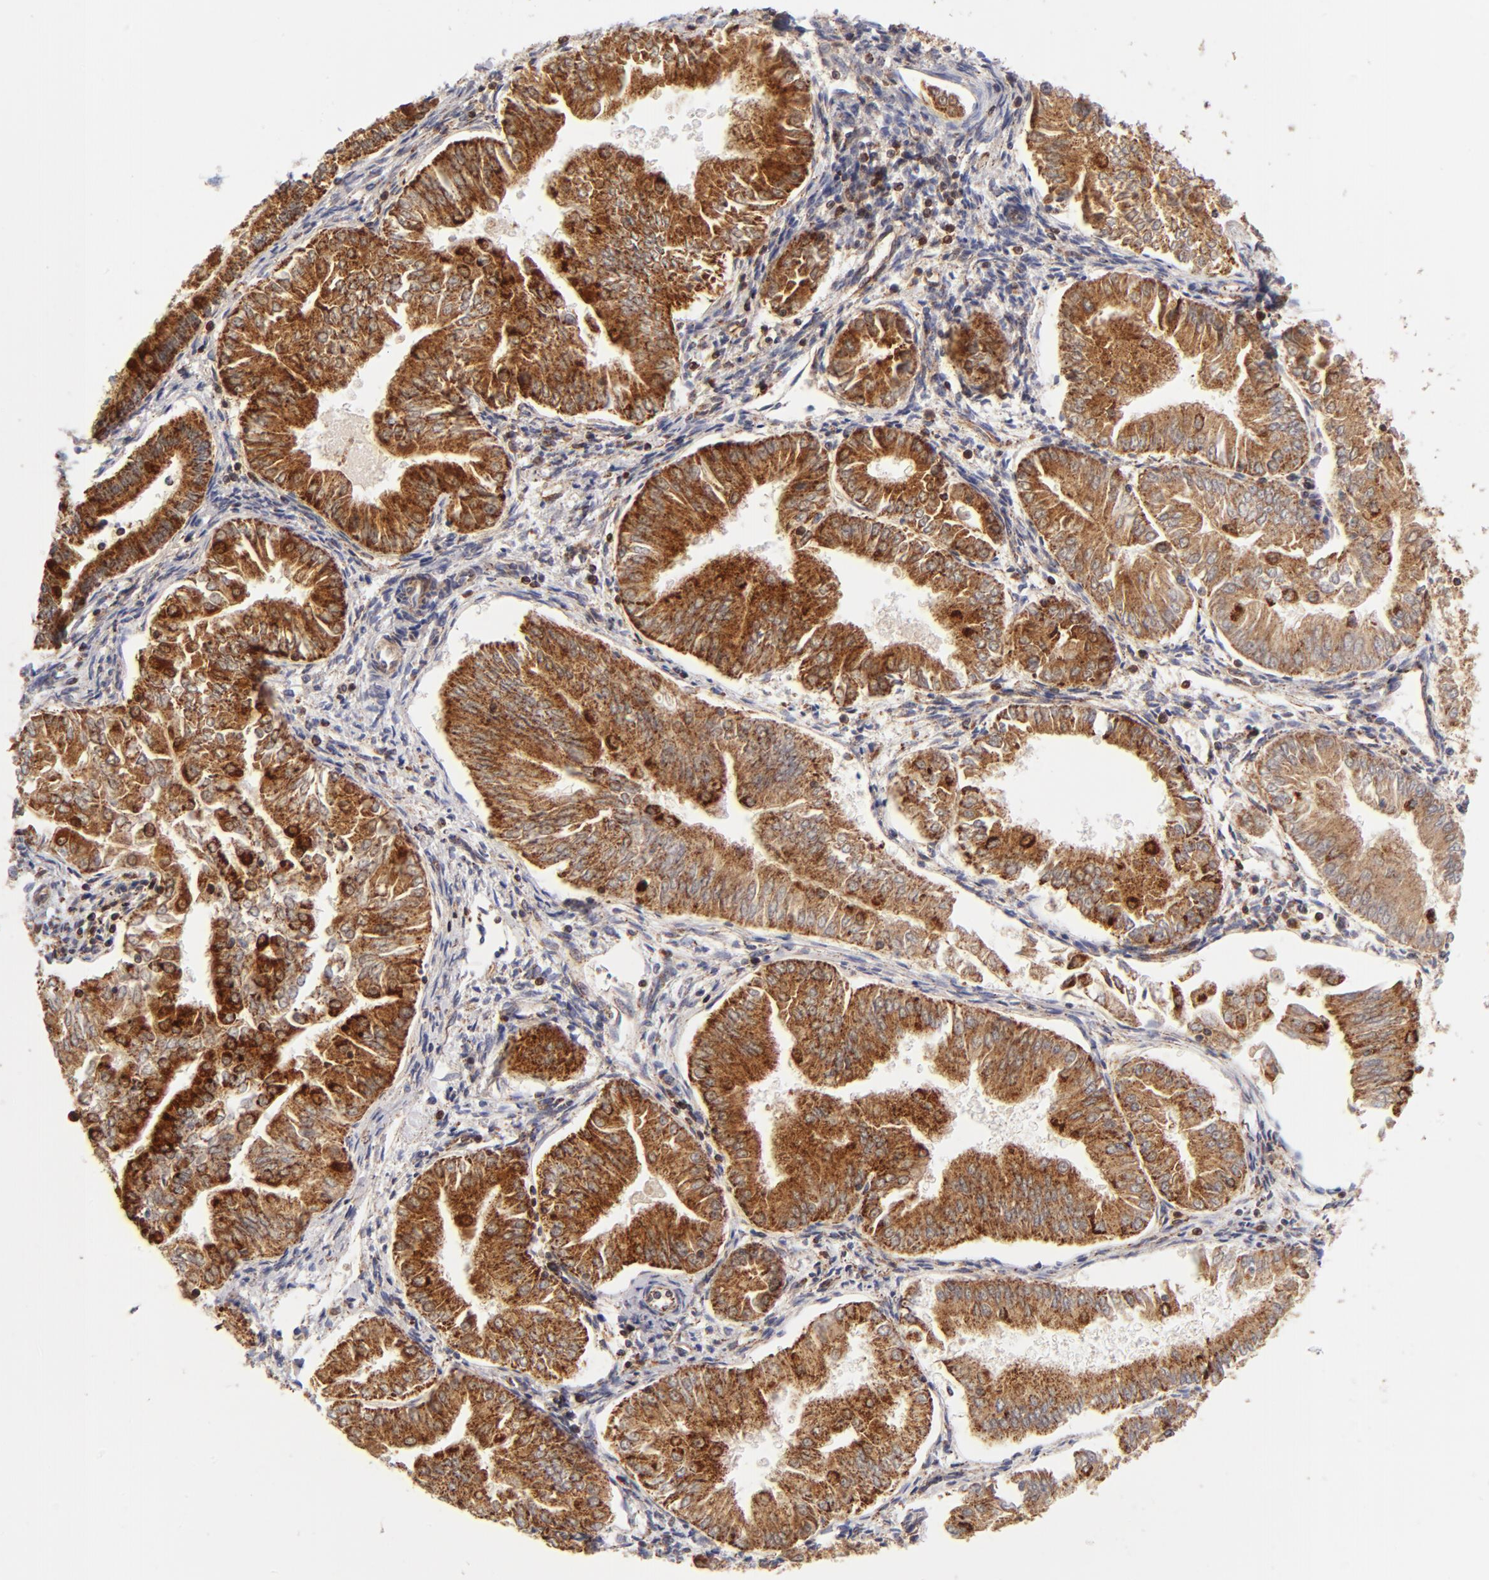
{"staining": {"intensity": "strong", "quantity": ">75%", "location": "cytoplasmic/membranous"}, "tissue": "endometrial cancer", "cell_type": "Tumor cells", "image_type": "cancer", "snomed": [{"axis": "morphology", "description": "Adenocarcinoma, NOS"}, {"axis": "topography", "description": "Endometrium"}], "caption": "A high amount of strong cytoplasmic/membranous positivity is identified in about >75% of tumor cells in endometrial adenocarcinoma tissue.", "gene": "ECHS1", "patient": {"sex": "female", "age": 53}}